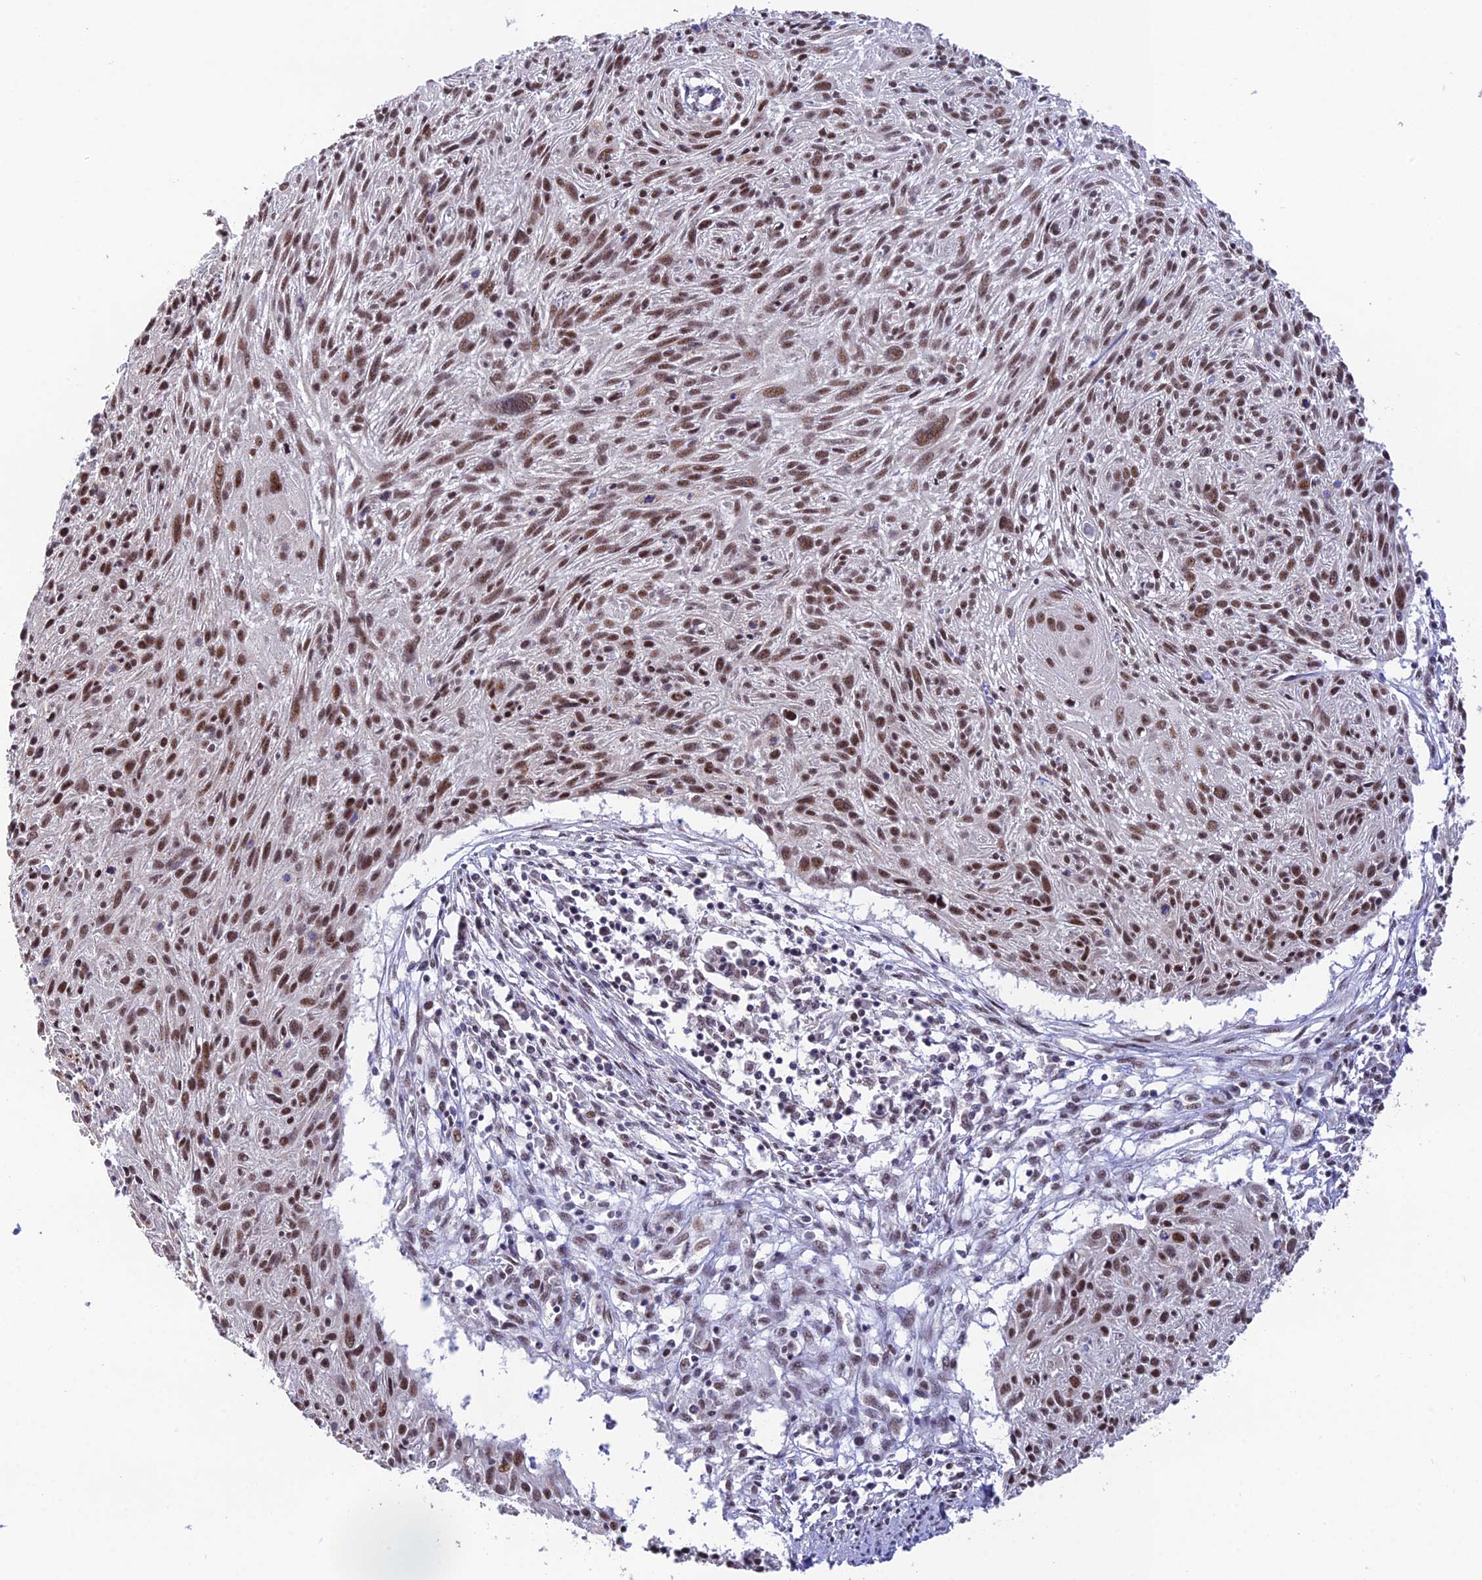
{"staining": {"intensity": "moderate", "quantity": ">75%", "location": "nuclear"}, "tissue": "cervical cancer", "cell_type": "Tumor cells", "image_type": "cancer", "snomed": [{"axis": "morphology", "description": "Squamous cell carcinoma, NOS"}, {"axis": "topography", "description": "Cervix"}], "caption": "A brown stain labels moderate nuclear staining of a protein in cervical cancer tumor cells.", "gene": "THOC7", "patient": {"sex": "female", "age": 51}}